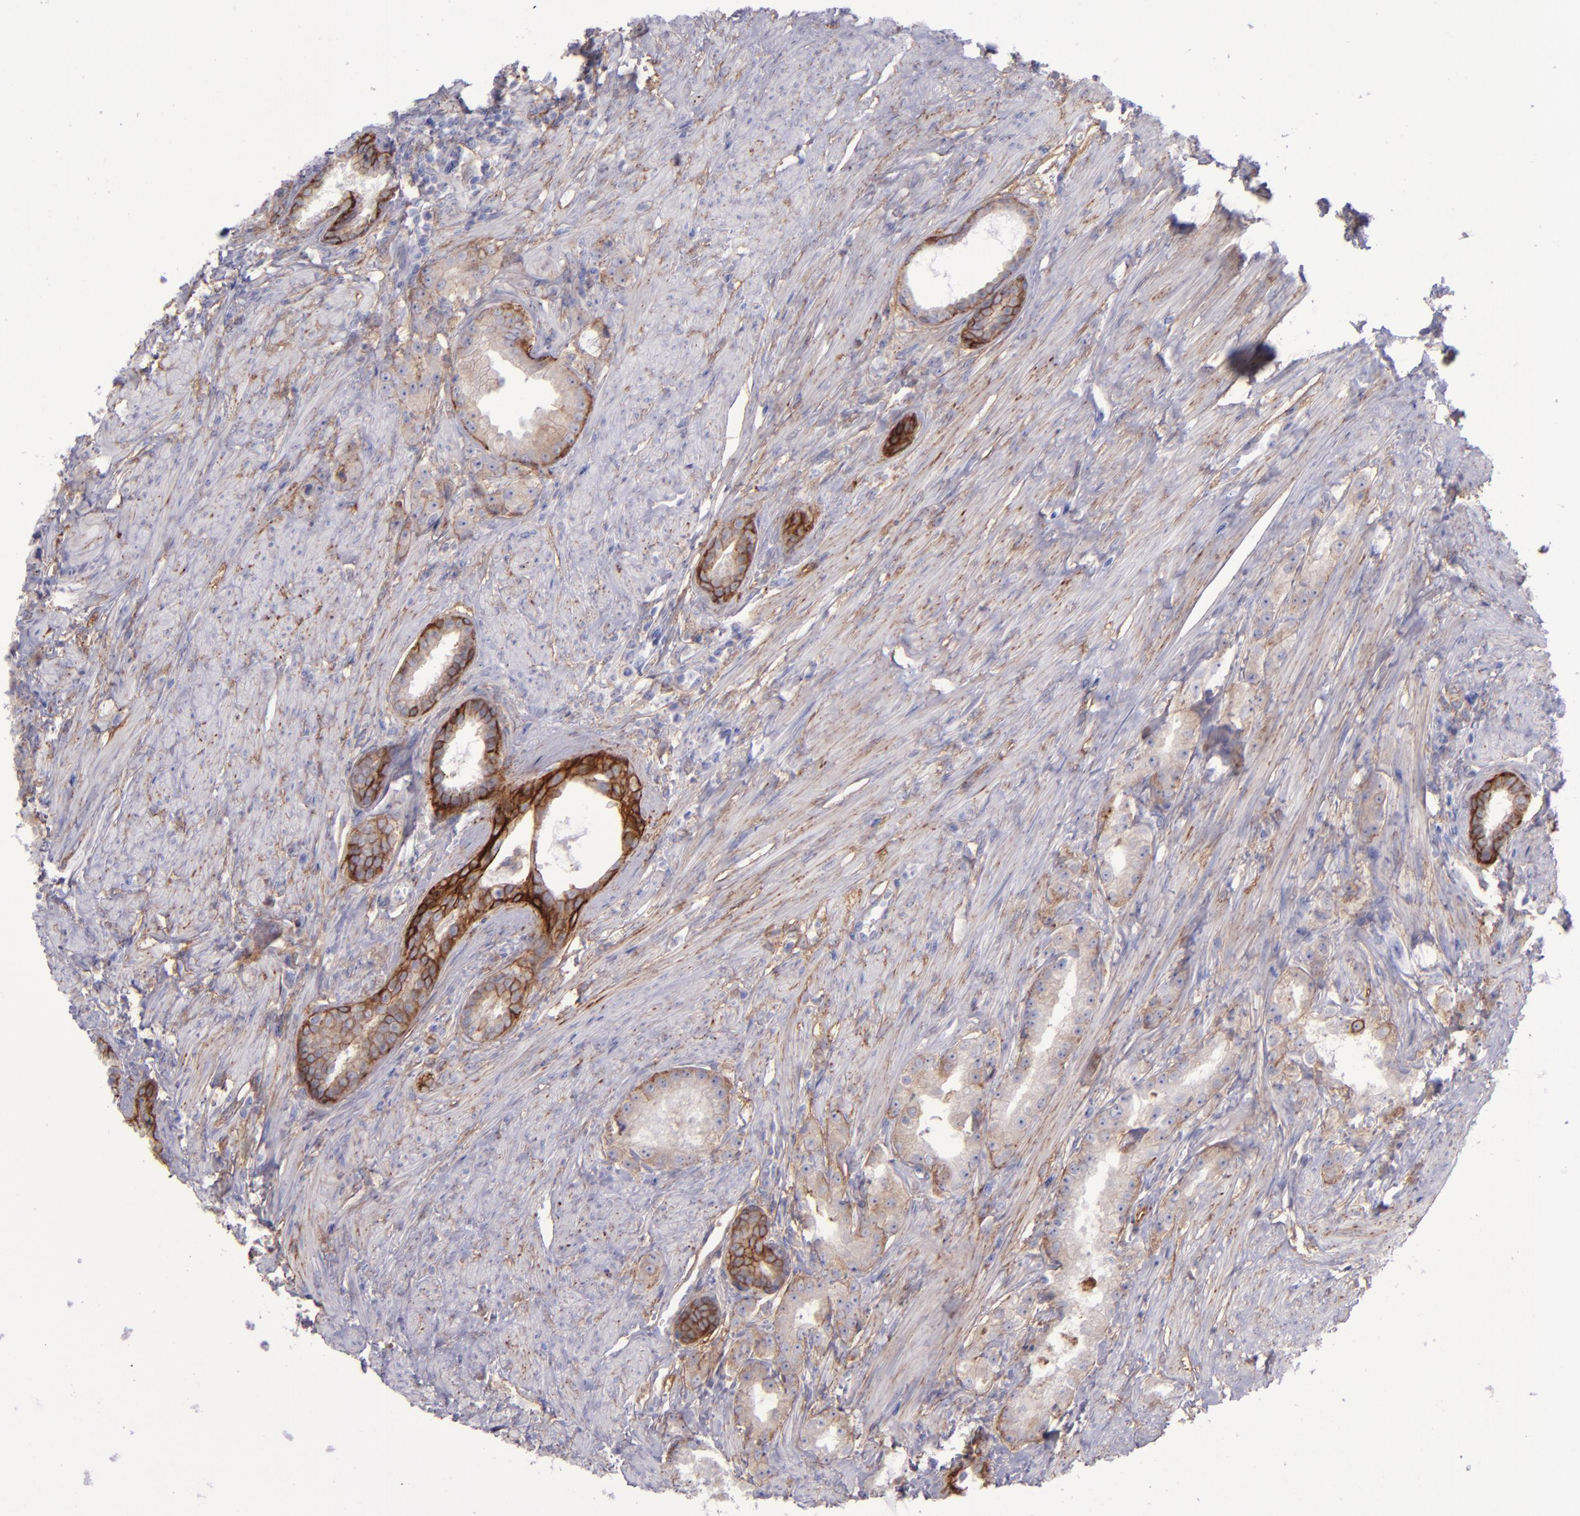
{"staining": {"intensity": "weak", "quantity": ">75%", "location": "cytoplasmic/membranous"}, "tissue": "prostate cancer", "cell_type": "Tumor cells", "image_type": "cancer", "snomed": [{"axis": "morphology", "description": "Adenocarcinoma, Medium grade"}, {"axis": "topography", "description": "Prostate"}], "caption": "DAB immunohistochemical staining of human prostate cancer shows weak cytoplasmic/membranous protein staining in approximately >75% of tumor cells.", "gene": "ITGAV", "patient": {"sex": "male", "age": 72}}